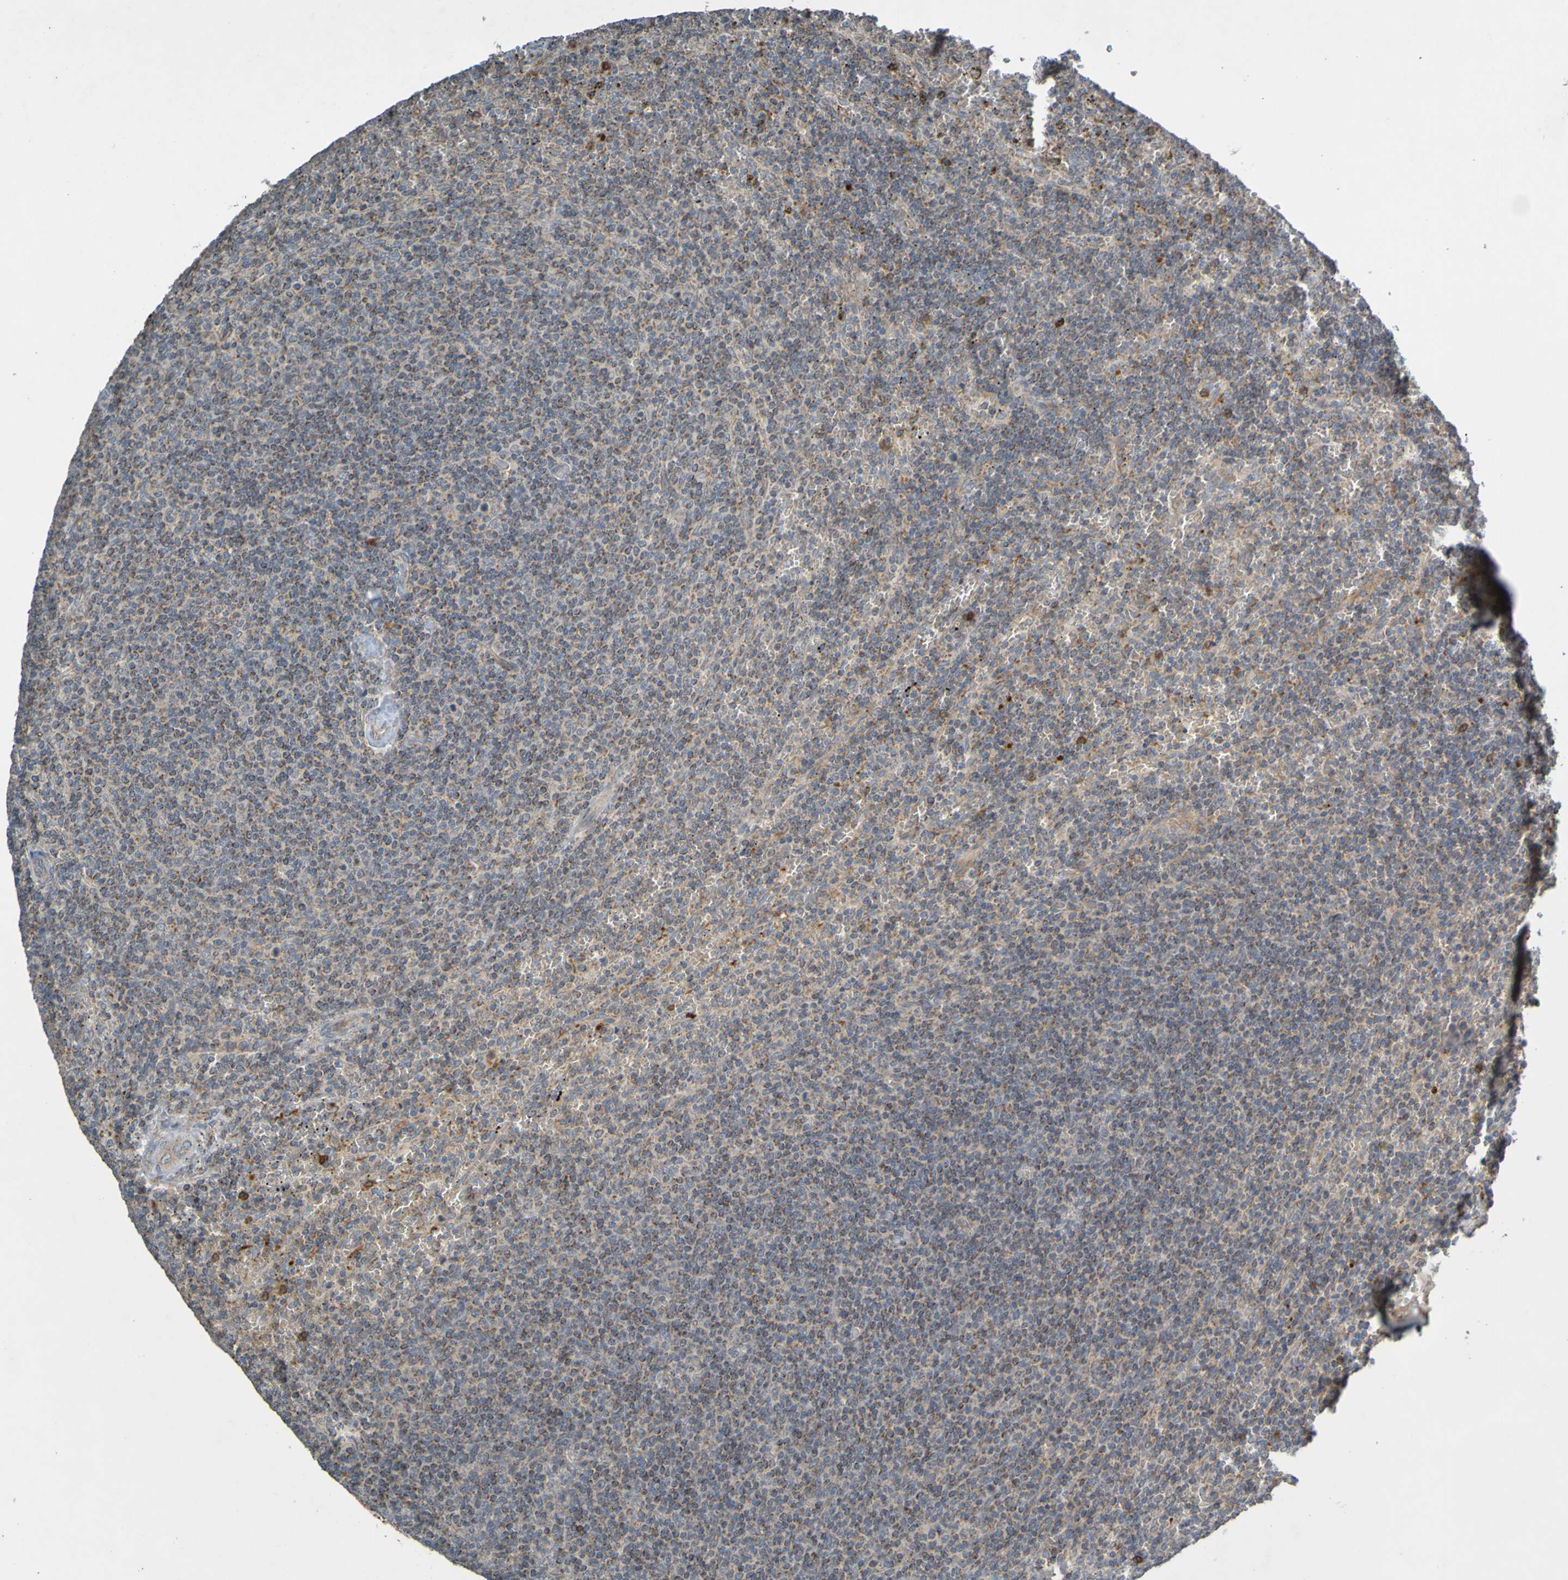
{"staining": {"intensity": "moderate", "quantity": ">75%", "location": "cytoplasmic/membranous"}, "tissue": "lymphoma", "cell_type": "Tumor cells", "image_type": "cancer", "snomed": [{"axis": "morphology", "description": "Malignant lymphoma, non-Hodgkin's type, Low grade"}, {"axis": "topography", "description": "Spleen"}], "caption": "IHC photomicrograph of neoplastic tissue: human lymphoma stained using immunohistochemistry (IHC) shows medium levels of moderate protein expression localized specifically in the cytoplasmic/membranous of tumor cells, appearing as a cytoplasmic/membranous brown color.", "gene": "B3GAT2", "patient": {"sex": "female", "age": 50}}